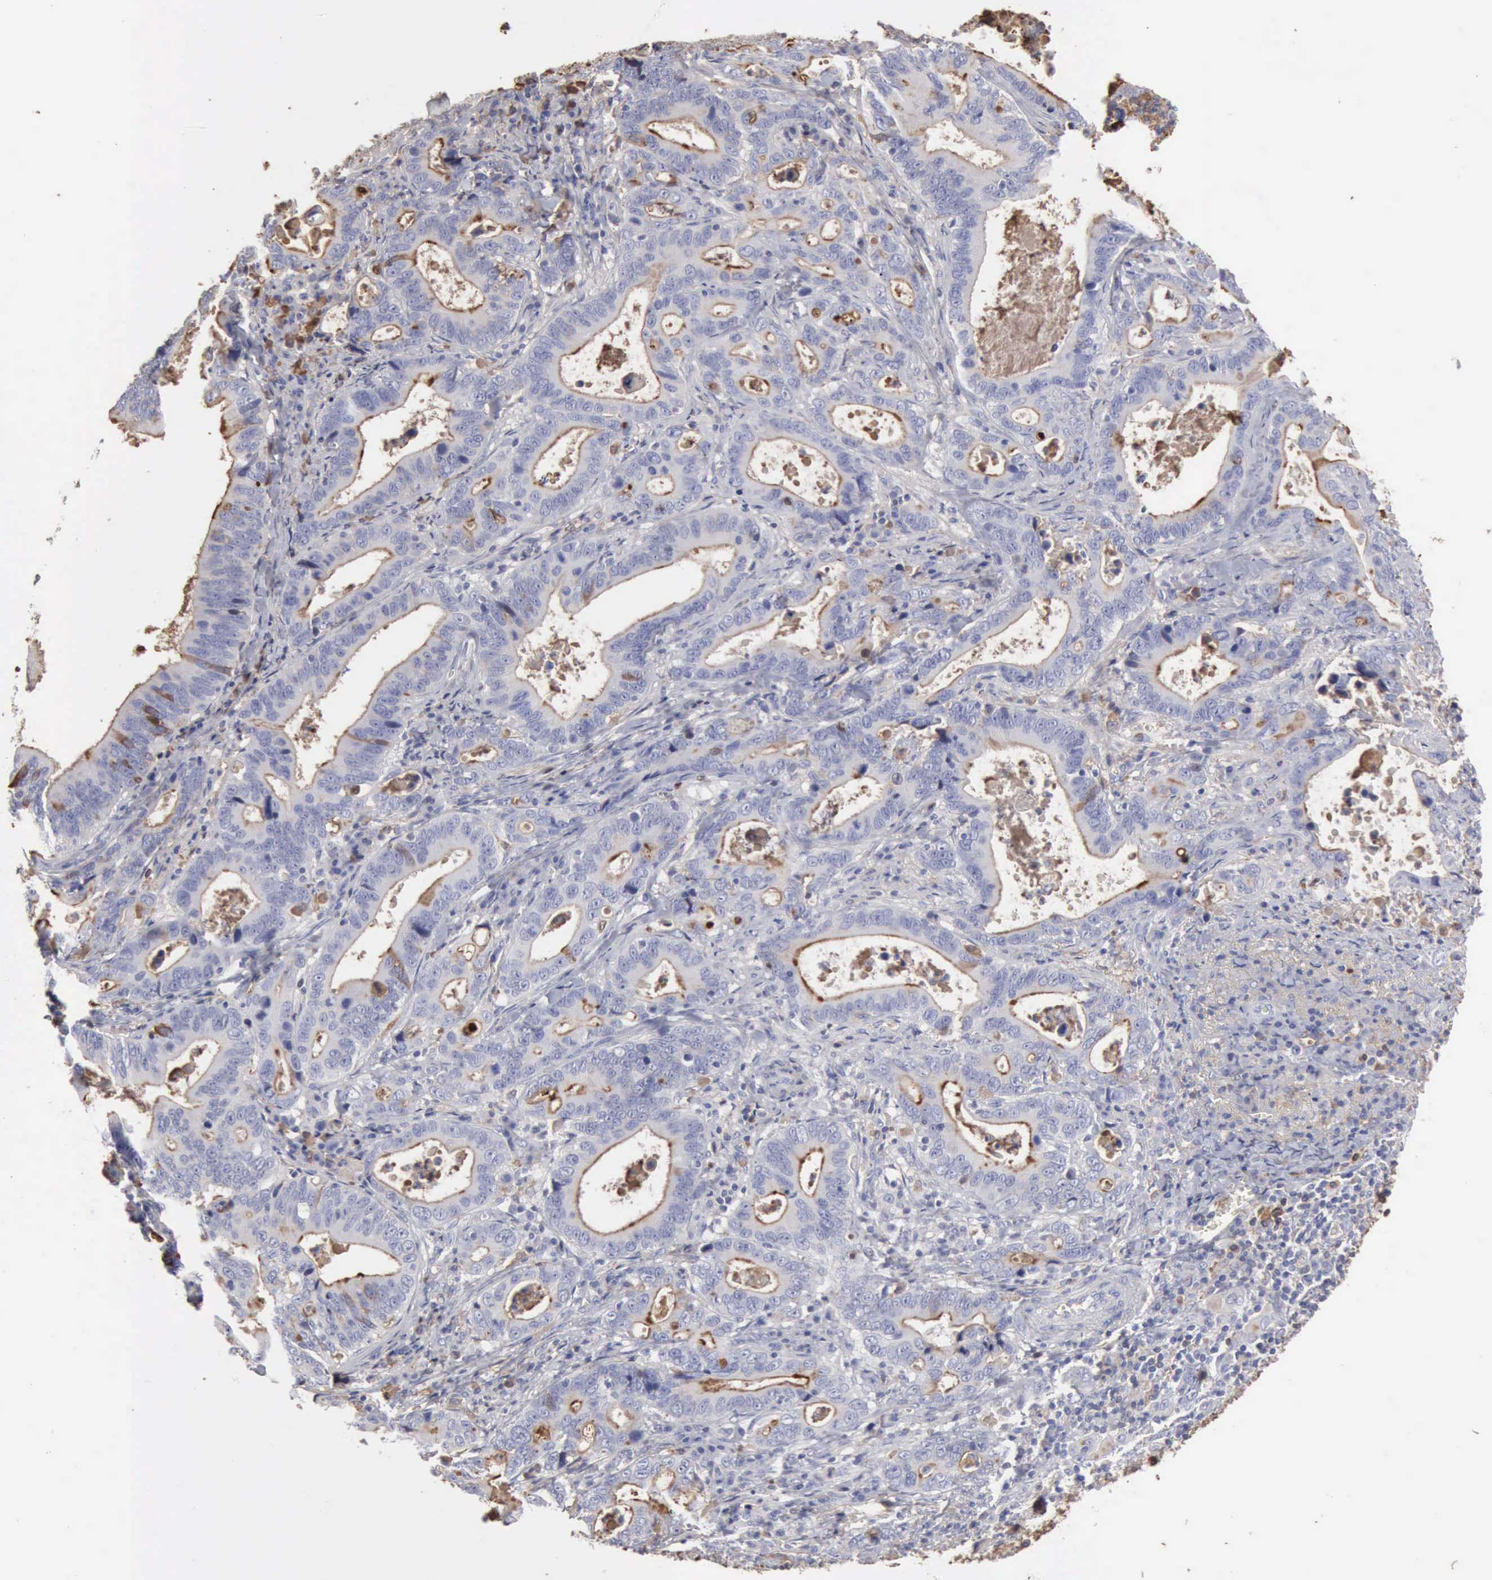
{"staining": {"intensity": "weak", "quantity": "<25%", "location": "cytoplasmic/membranous"}, "tissue": "stomach cancer", "cell_type": "Tumor cells", "image_type": "cancer", "snomed": [{"axis": "morphology", "description": "Adenocarcinoma, NOS"}, {"axis": "topography", "description": "Stomach, upper"}], "caption": "Immunohistochemistry (IHC) histopathology image of stomach cancer (adenocarcinoma) stained for a protein (brown), which shows no positivity in tumor cells.", "gene": "SERPINA1", "patient": {"sex": "male", "age": 63}}